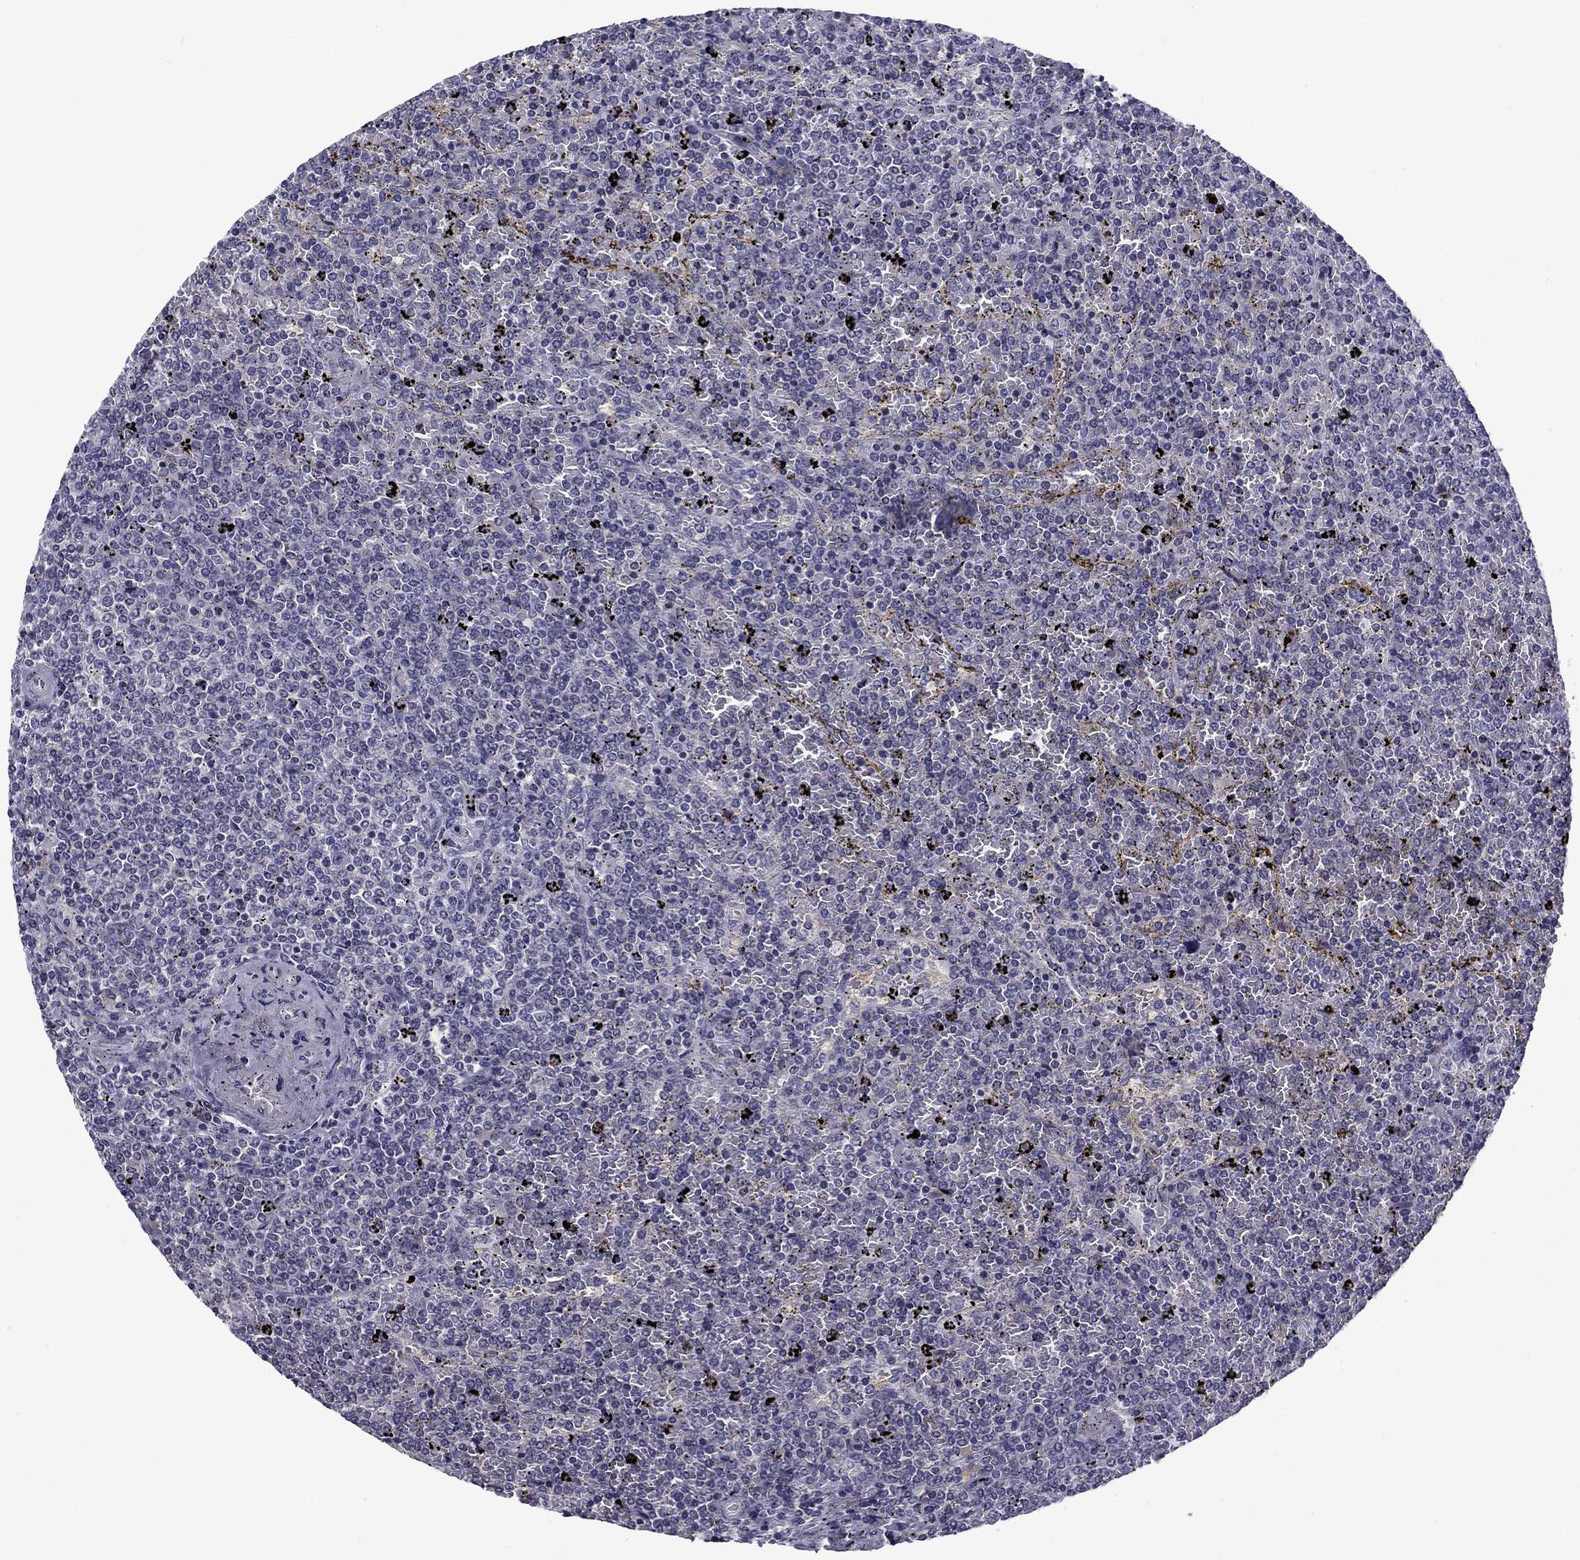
{"staining": {"intensity": "negative", "quantity": "none", "location": "none"}, "tissue": "lymphoma", "cell_type": "Tumor cells", "image_type": "cancer", "snomed": [{"axis": "morphology", "description": "Malignant lymphoma, non-Hodgkin's type, Low grade"}, {"axis": "topography", "description": "Spleen"}], "caption": "IHC micrograph of neoplastic tissue: human malignant lymphoma, non-Hodgkin's type (low-grade) stained with DAB (3,3'-diaminobenzidine) exhibits no significant protein expression in tumor cells. (Brightfield microscopy of DAB (3,3'-diaminobenzidine) immunohistochemistry (IHC) at high magnification).", "gene": "SNTA1", "patient": {"sex": "female", "age": 77}}